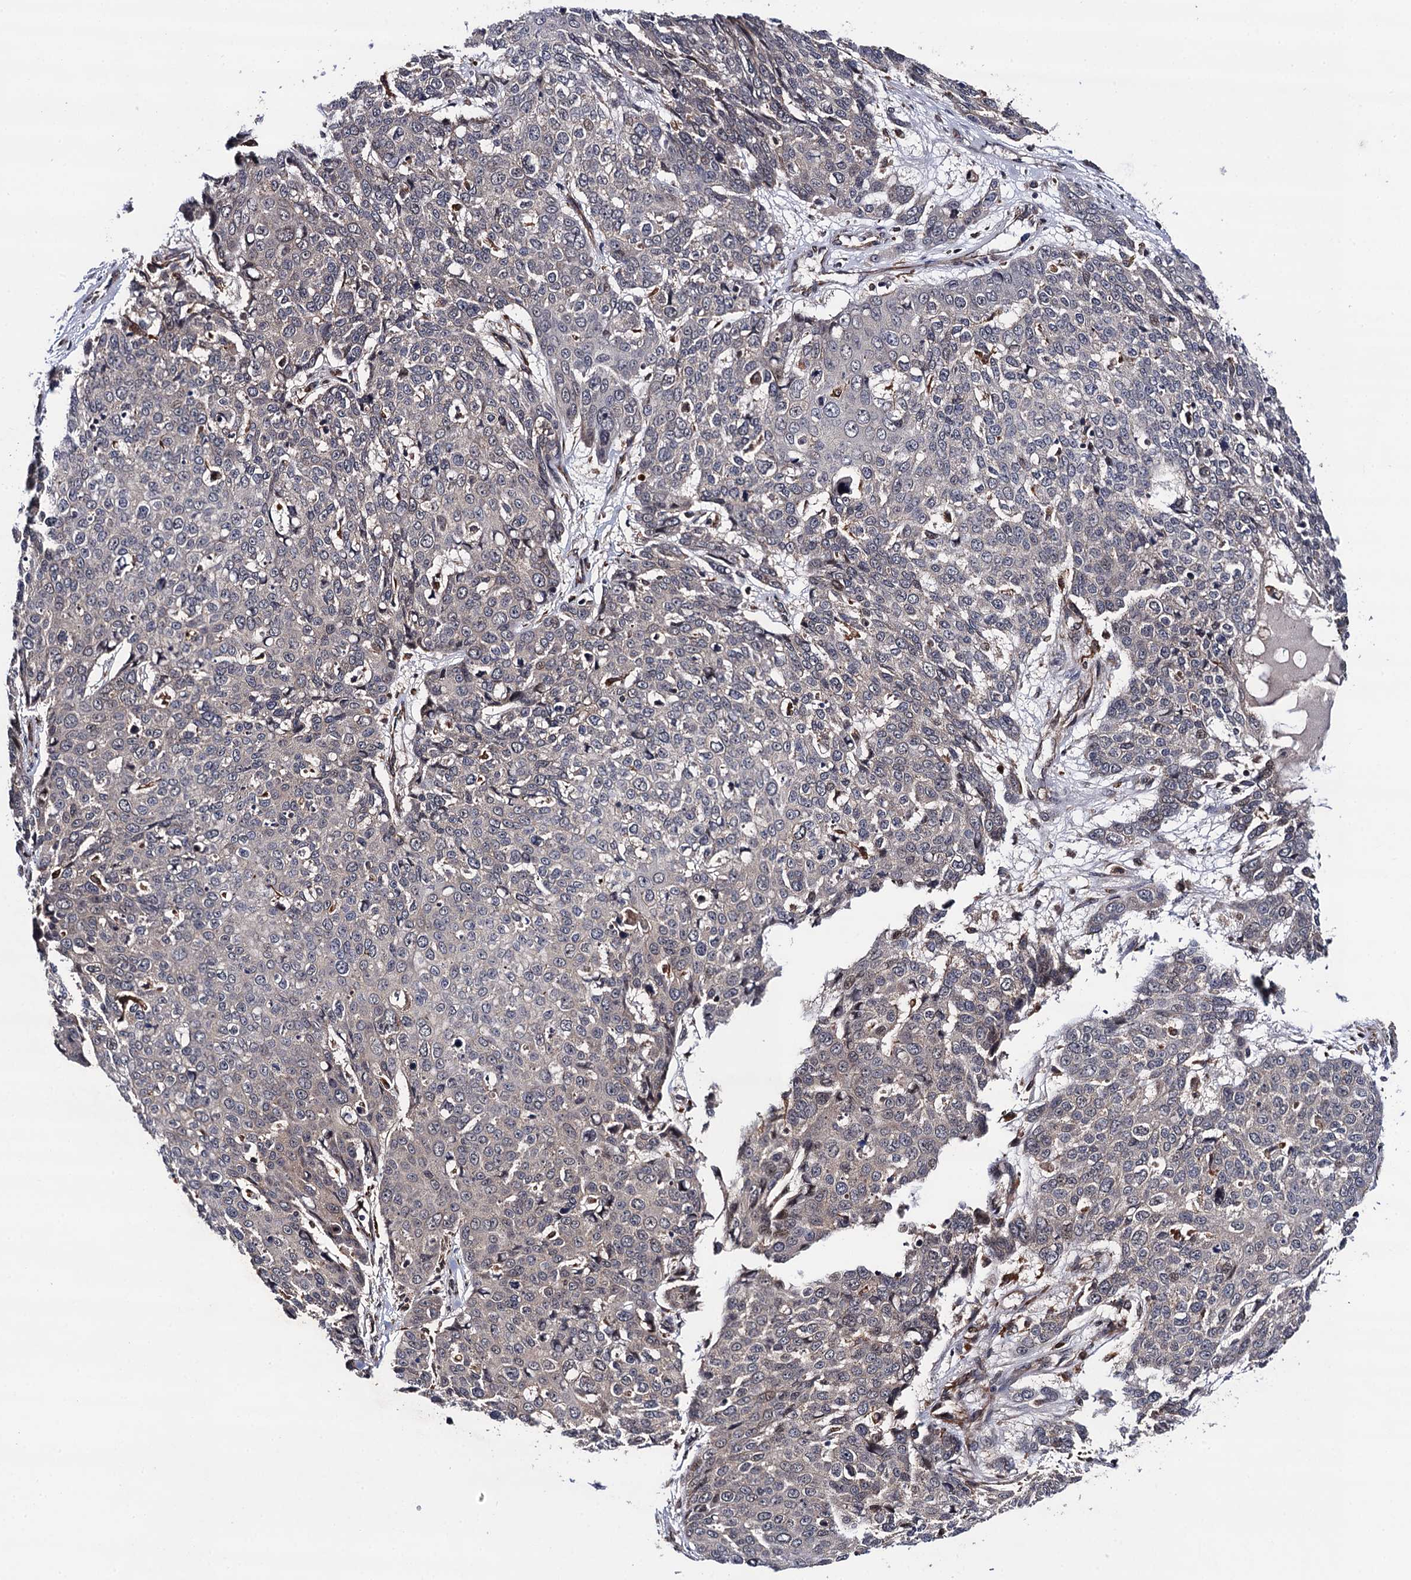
{"staining": {"intensity": "negative", "quantity": "none", "location": "none"}, "tissue": "skin cancer", "cell_type": "Tumor cells", "image_type": "cancer", "snomed": [{"axis": "morphology", "description": "Squamous cell carcinoma, NOS"}, {"axis": "topography", "description": "Skin"}], "caption": "High power microscopy micrograph of an immunohistochemistry micrograph of skin cancer (squamous cell carcinoma), revealing no significant staining in tumor cells. The staining was performed using DAB (3,3'-diaminobenzidine) to visualize the protein expression in brown, while the nuclei were stained in blue with hematoxylin (Magnification: 20x).", "gene": "FSIP1", "patient": {"sex": "male", "age": 71}}